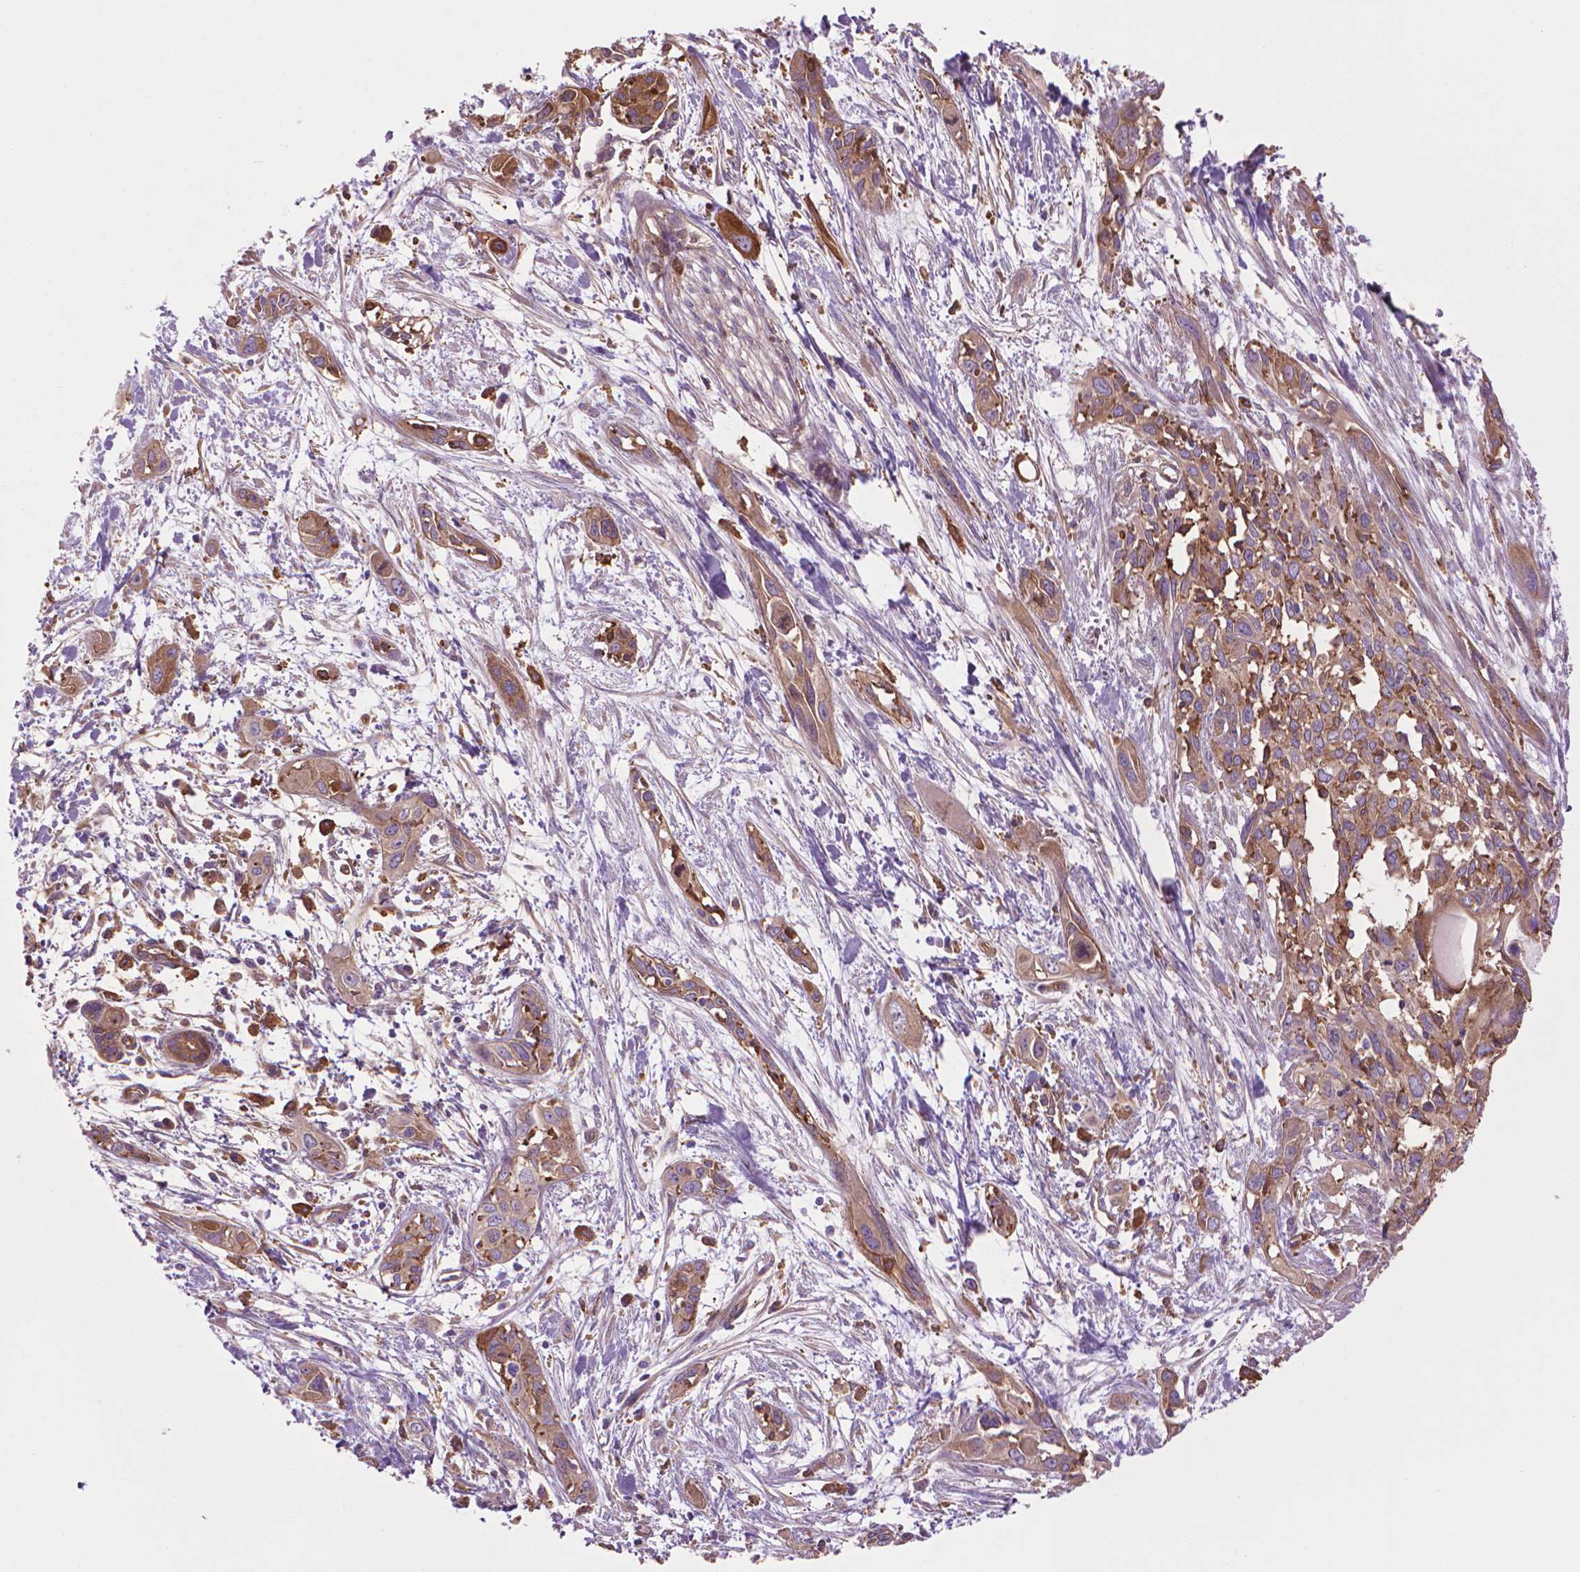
{"staining": {"intensity": "moderate", "quantity": "25%-75%", "location": "cytoplasmic/membranous"}, "tissue": "pancreatic cancer", "cell_type": "Tumor cells", "image_type": "cancer", "snomed": [{"axis": "morphology", "description": "Adenocarcinoma, NOS"}, {"axis": "topography", "description": "Pancreas"}], "caption": "Moderate cytoplasmic/membranous expression for a protein is identified in about 25%-75% of tumor cells of pancreatic cancer using immunohistochemistry.", "gene": "CORO1B", "patient": {"sex": "female", "age": 55}}